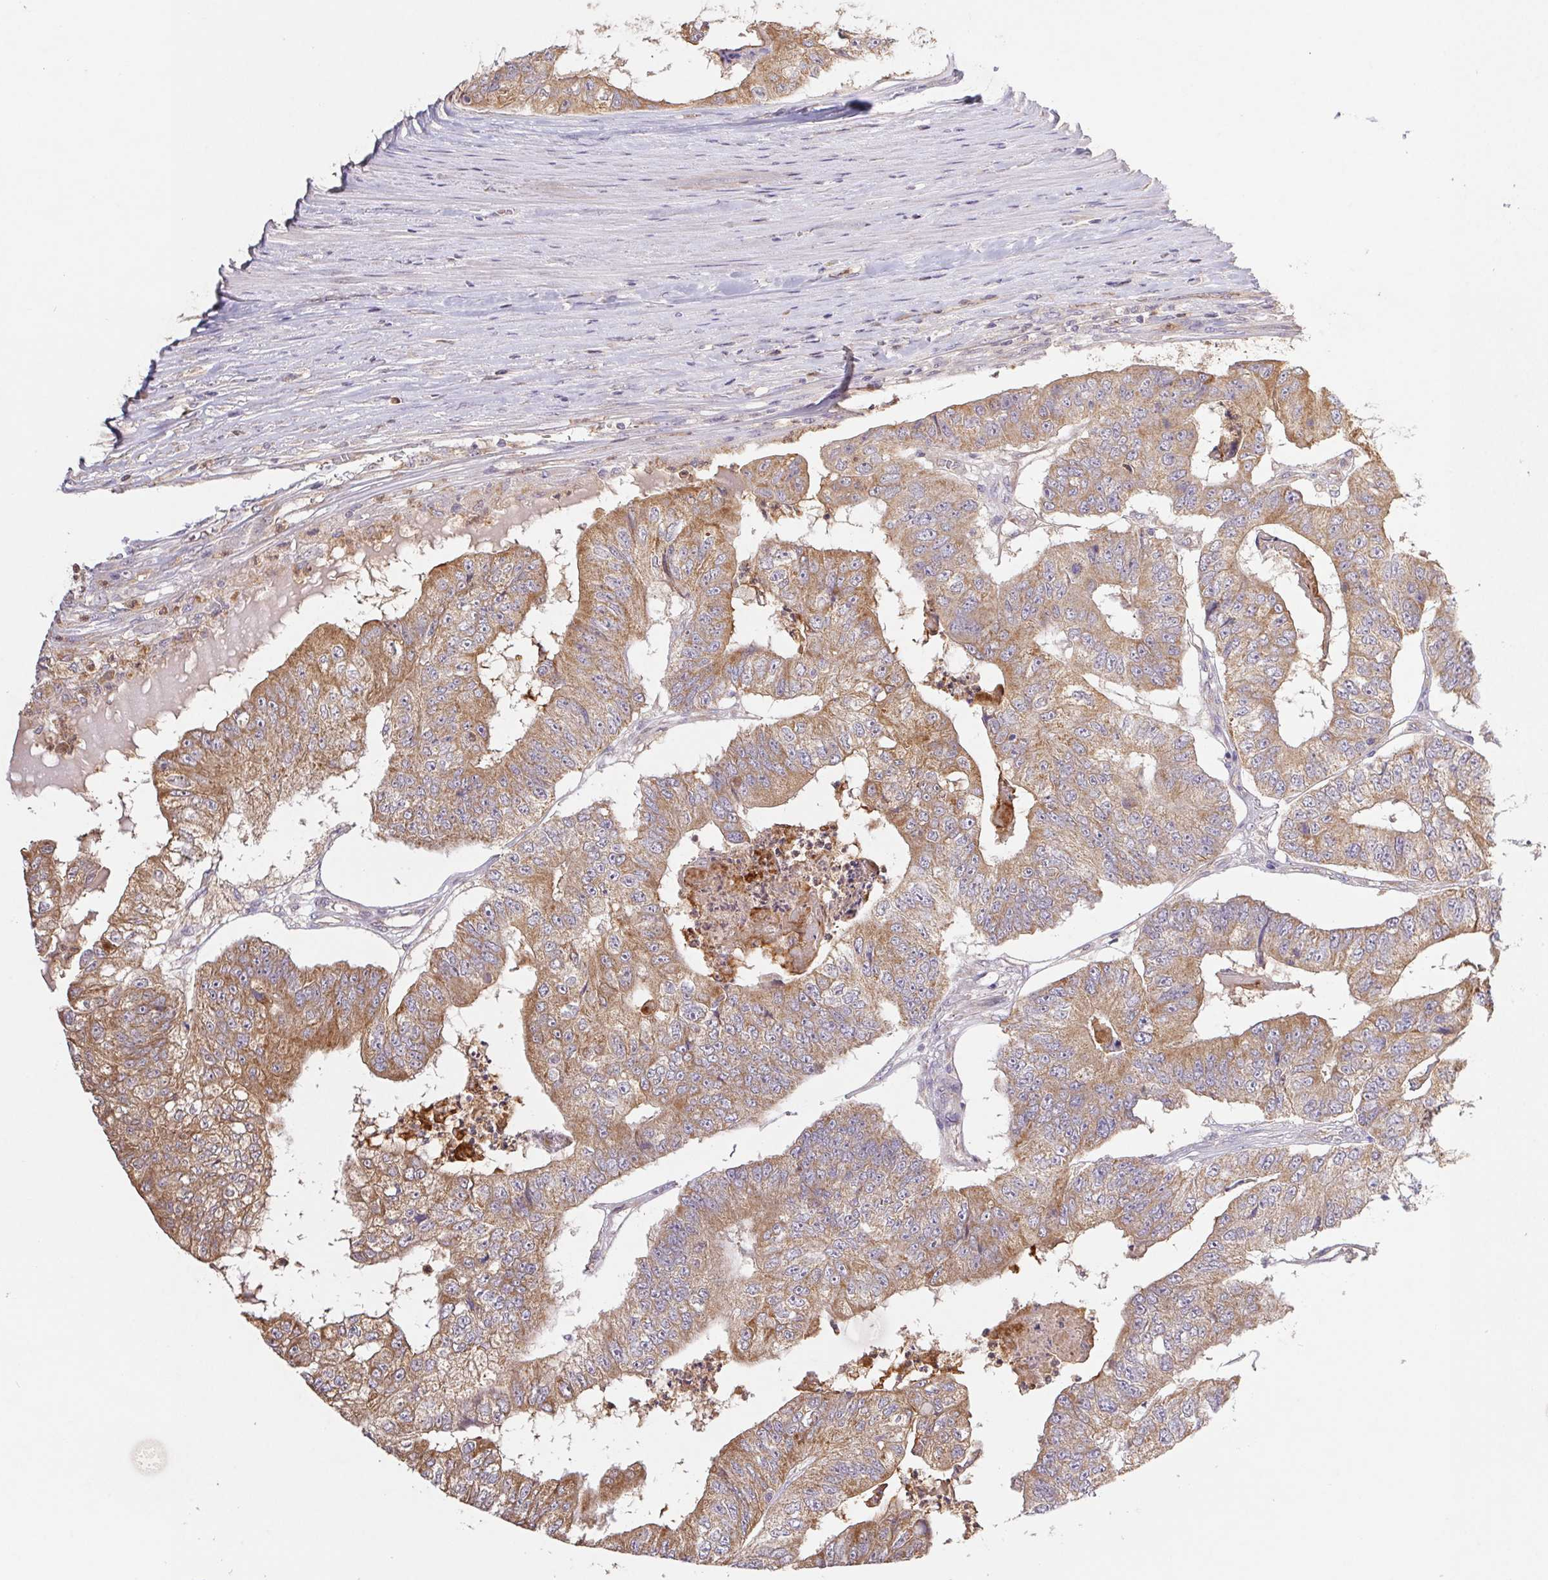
{"staining": {"intensity": "moderate", "quantity": ">75%", "location": "cytoplasmic/membranous"}, "tissue": "colorectal cancer", "cell_type": "Tumor cells", "image_type": "cancer", "snomed": [{"axis": "morphology", "description": "Adenocarcinoma, NOS"}, {"axis": "topography", "description": "Colon"}], "caption": "An immunohistochemistry (IHC) image of neoplastic tissue is shown. Protein staining in brown highlights moderate cytoplasmic/membranous positivity in colorectal cancer within tumor cells.", "gene": "RAB11A", "patient": {"sex": "female", "age": 67}}